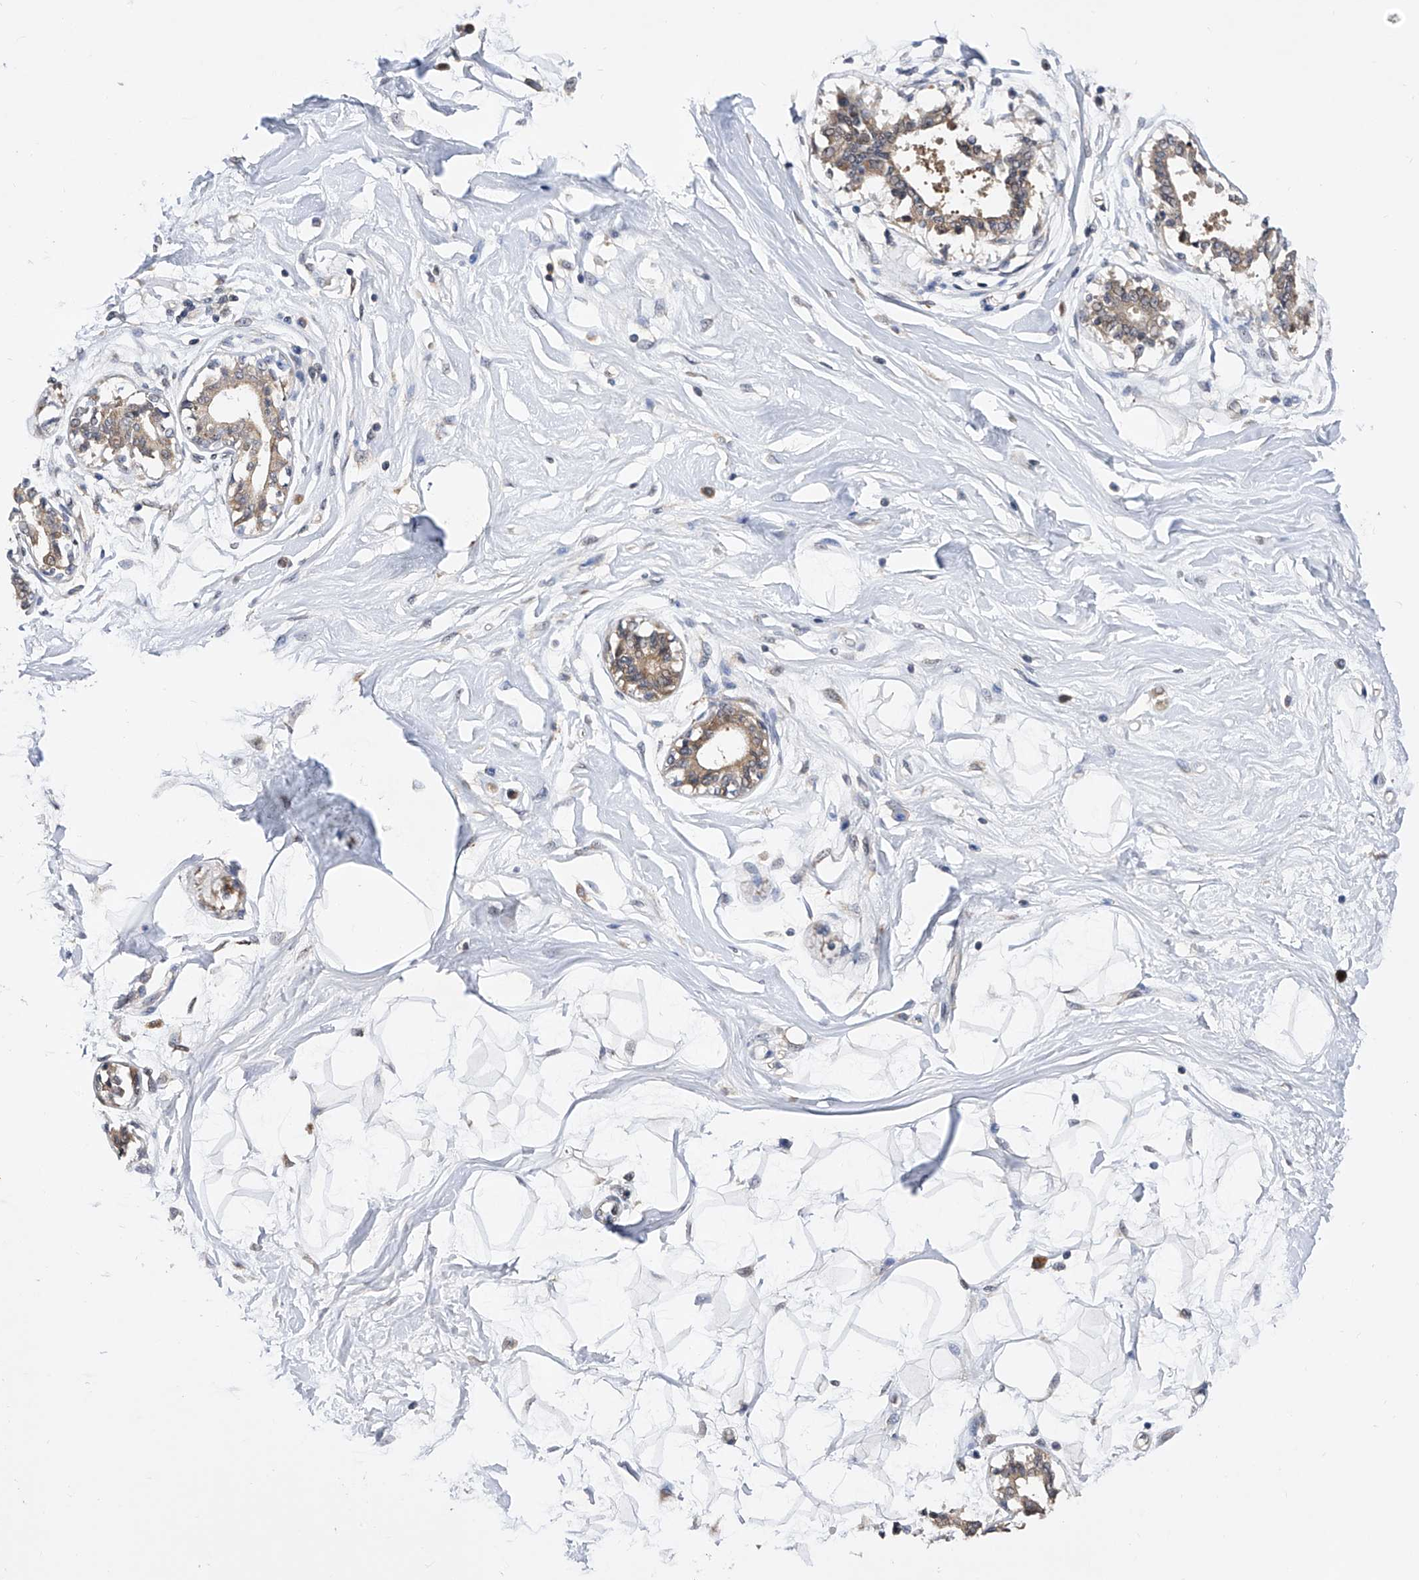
{"staining": {"intensity": "negative", "quantity": "none", "location": "none"}, "tissue": "breast", "cell_type": "Adipocytes", "image_type": "normal", "snomed": [{"axis": "morphology", "description": "Normal tissue, NOS"}, {"axis": "topography", "description": "Breast"}], "caption": "Adipocytes show no significant positivity in benign breast. (DAB immunohistochemistry with hematoxylin counter stain).", "gene": "USP45", "patient": {"sex": "female", "age": 45}}